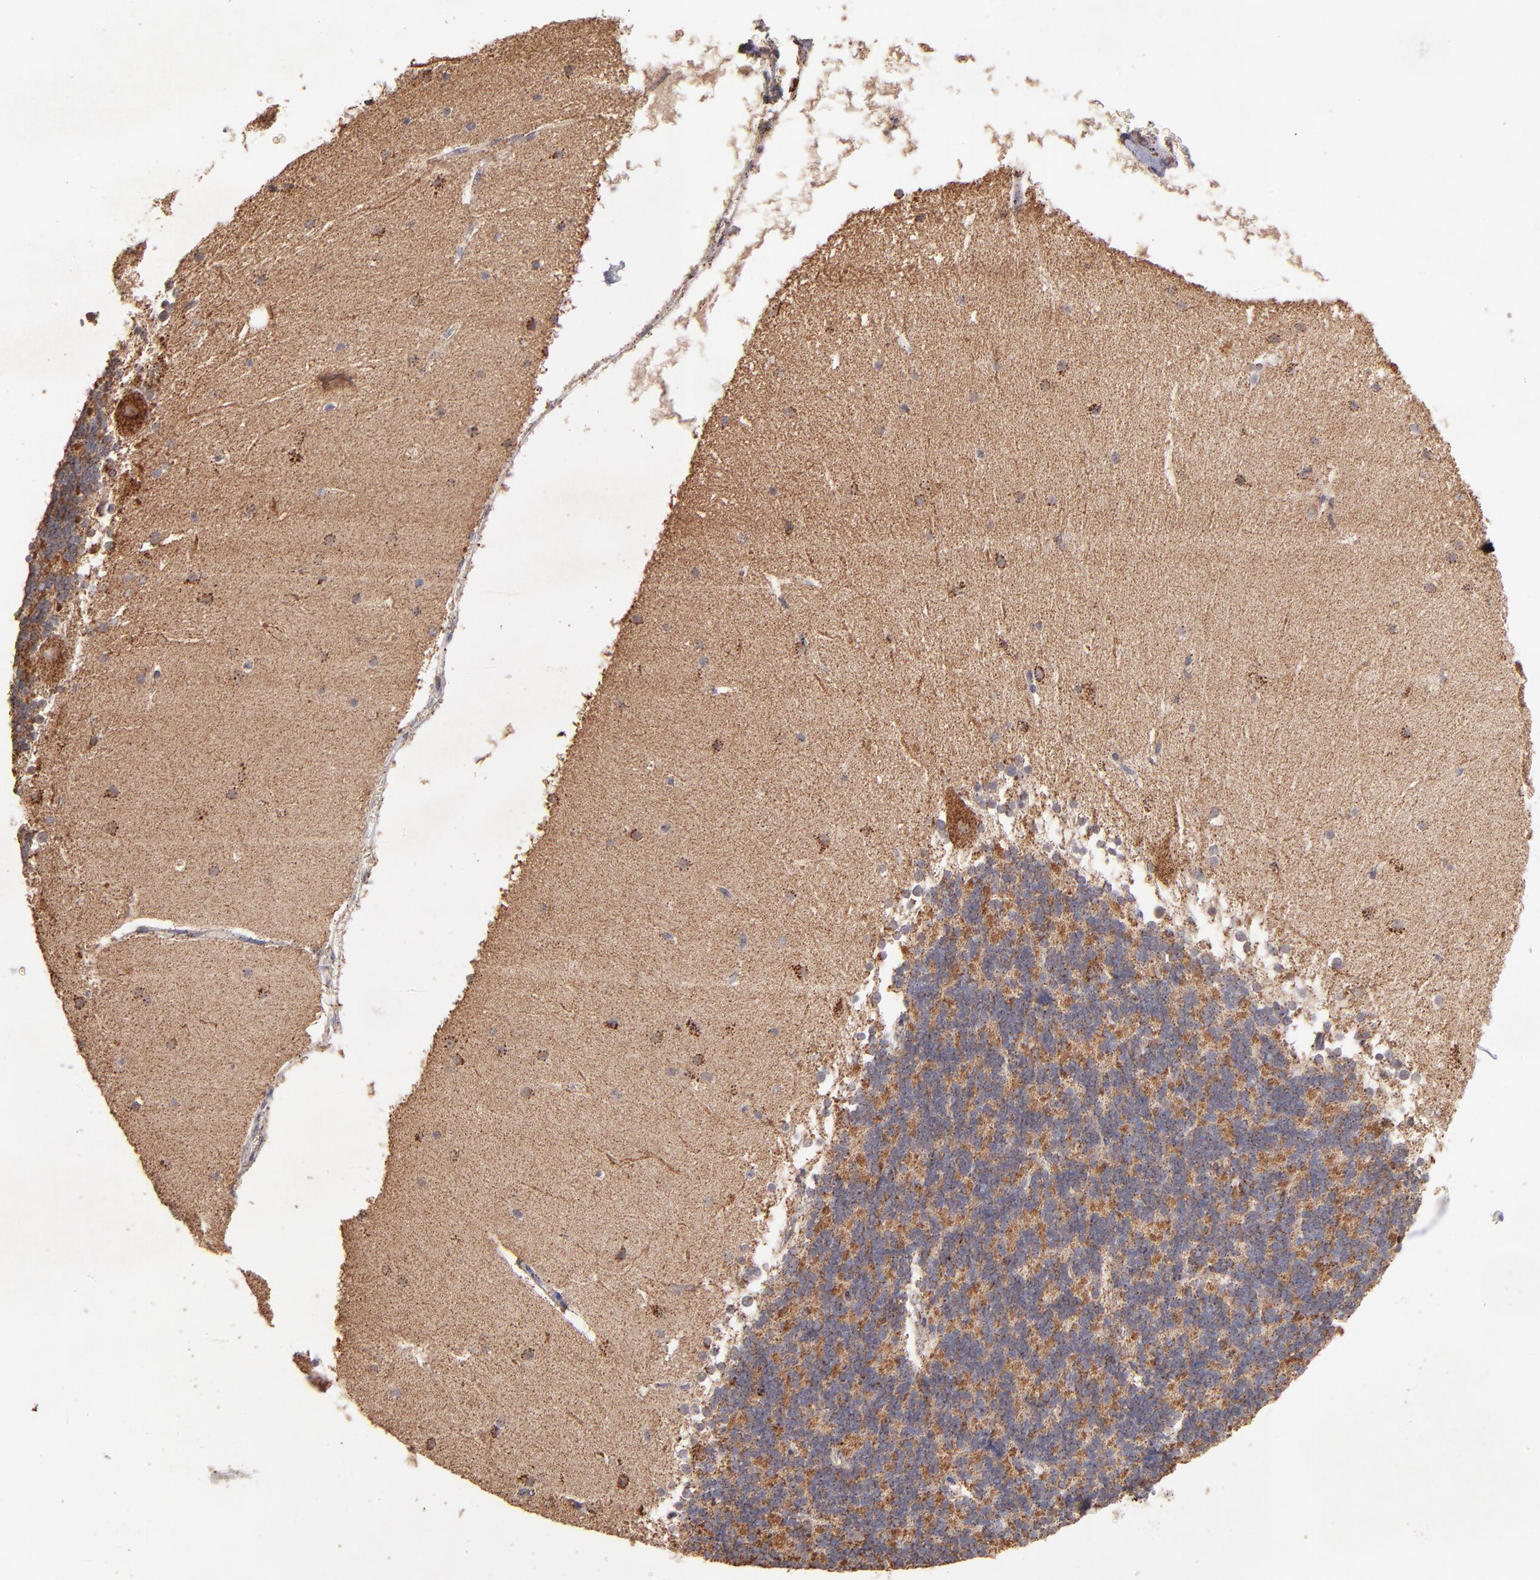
{"staining": {"intensity": "weak", "quantity": ">75%", "location": "cytoplasmic/membranous"}, "tissue": "cerebellum", "cell_type": "Cells in granular layer", "image_type": "normal", "snomed": [{"axis": "morphology", "description": "Normal tissue, NOS"}, {"axis": "topography", "description": "Cerebellum"}], "caption": "Protein expression analysis of unremarkable cerebellum exhibits weak cytoplasmic/membranous positivity in about >75% of cells in granular layer. The staining was performed using DAB (3,3'-diaminobenzidine) to visualize the protein expression in brown, while the nuclei were stained in blue with hematoxylin (Magnification: 20x).", "gene": "DLST", "patient": {"sex": "female", "age": 19}}